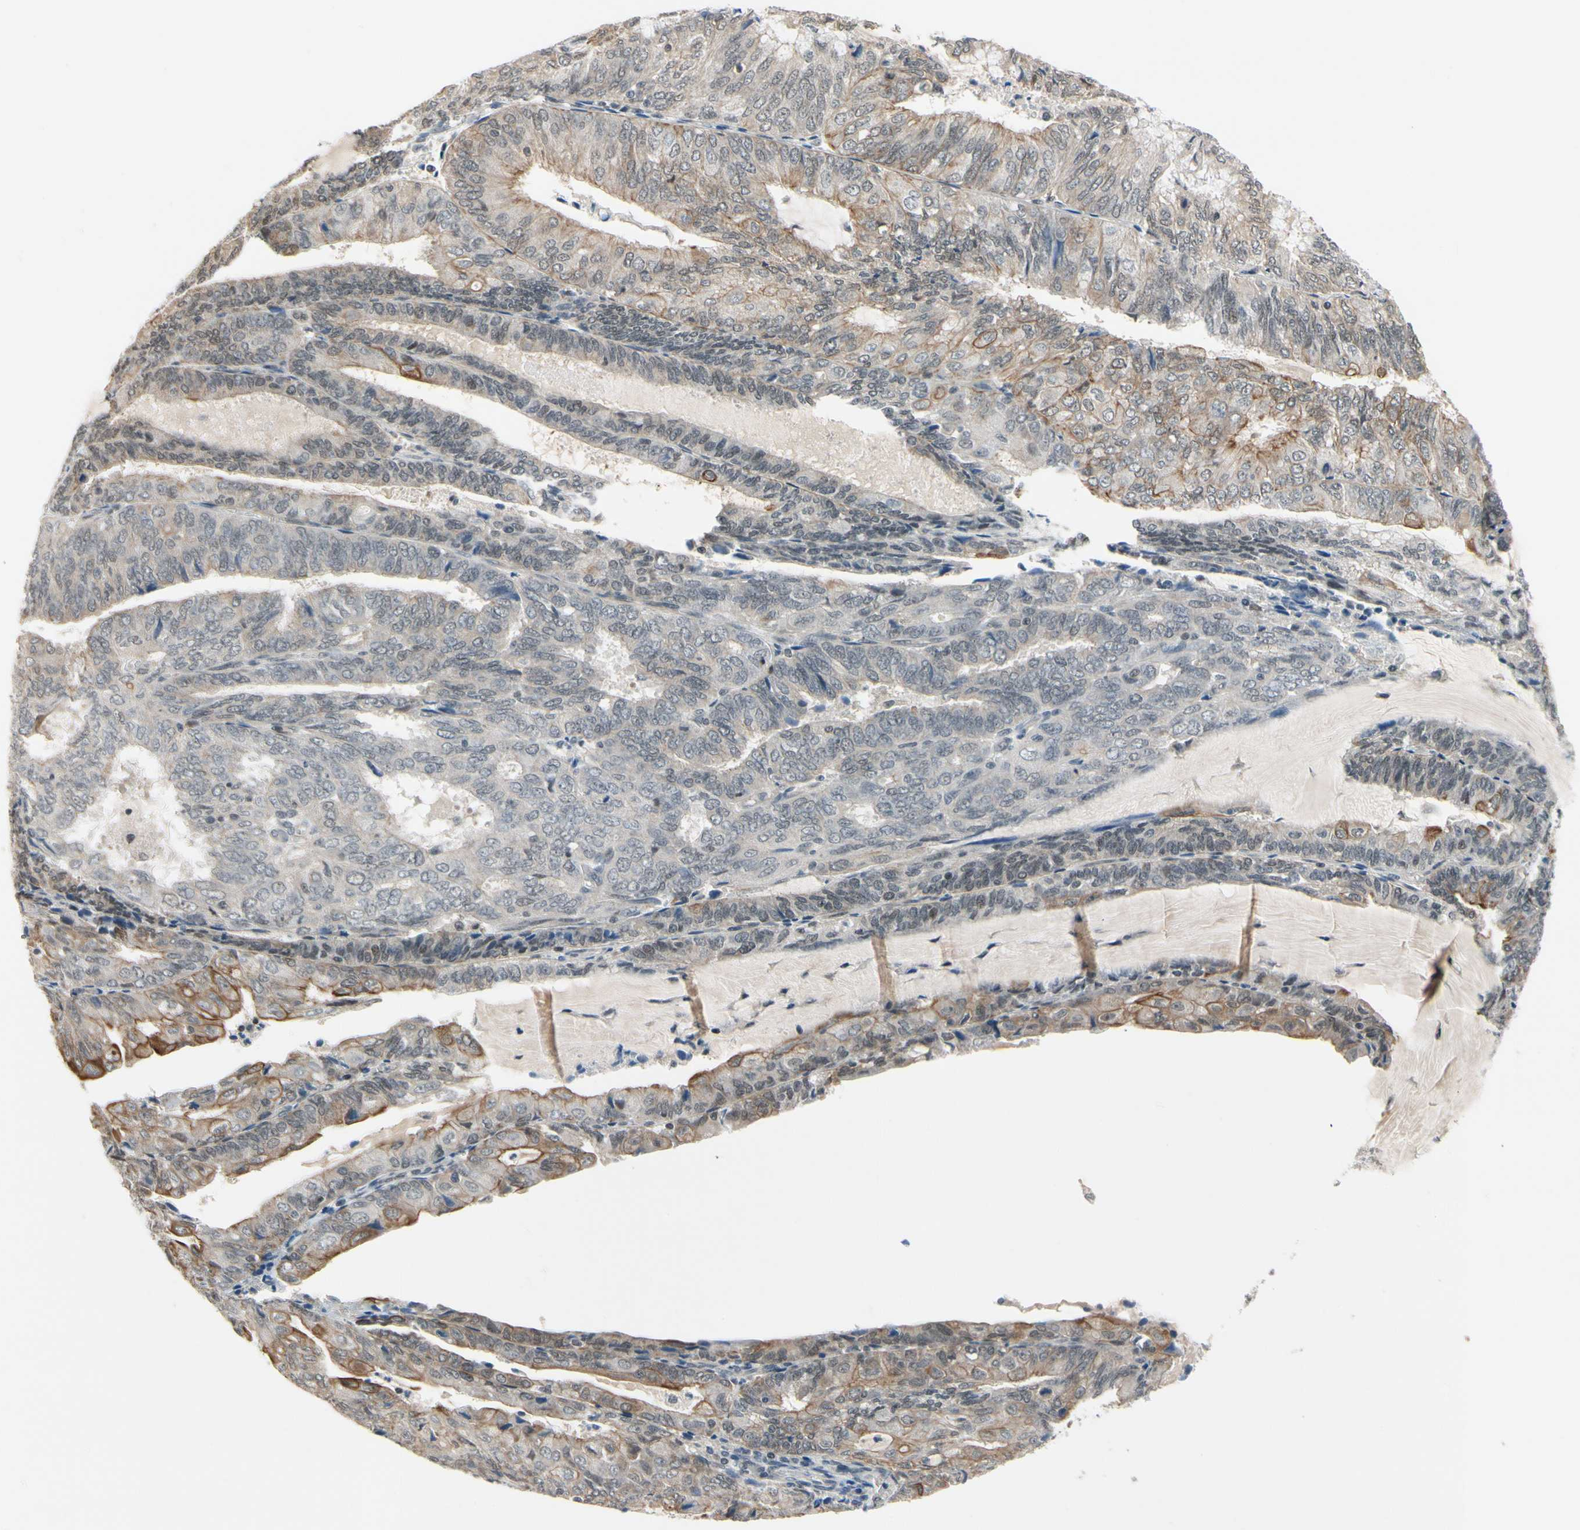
{"staining": {"intensity": "weak", "quantity": "25%-75%", "location": "cytoplasmic/membranous"}, "tissue": "endometrial cancer", "cell_type": "Tumor cells", "image_type": "cancer", "snomed": [{"axis": "morphology", "description": "Adenocarcinoma, NOS"}, {"axis": "topography", "description": "Endometrium"}], "caption": "Immunohistochemistry (IHC) micrograph of endometrial cancer stained for a protein (brown), which reveals low levels of weak cytoplasmic/membranous expression in about 25%-75% of tumor cells.", "gene": "TAF12", "patient": {"sex": "female", "age": 81}}